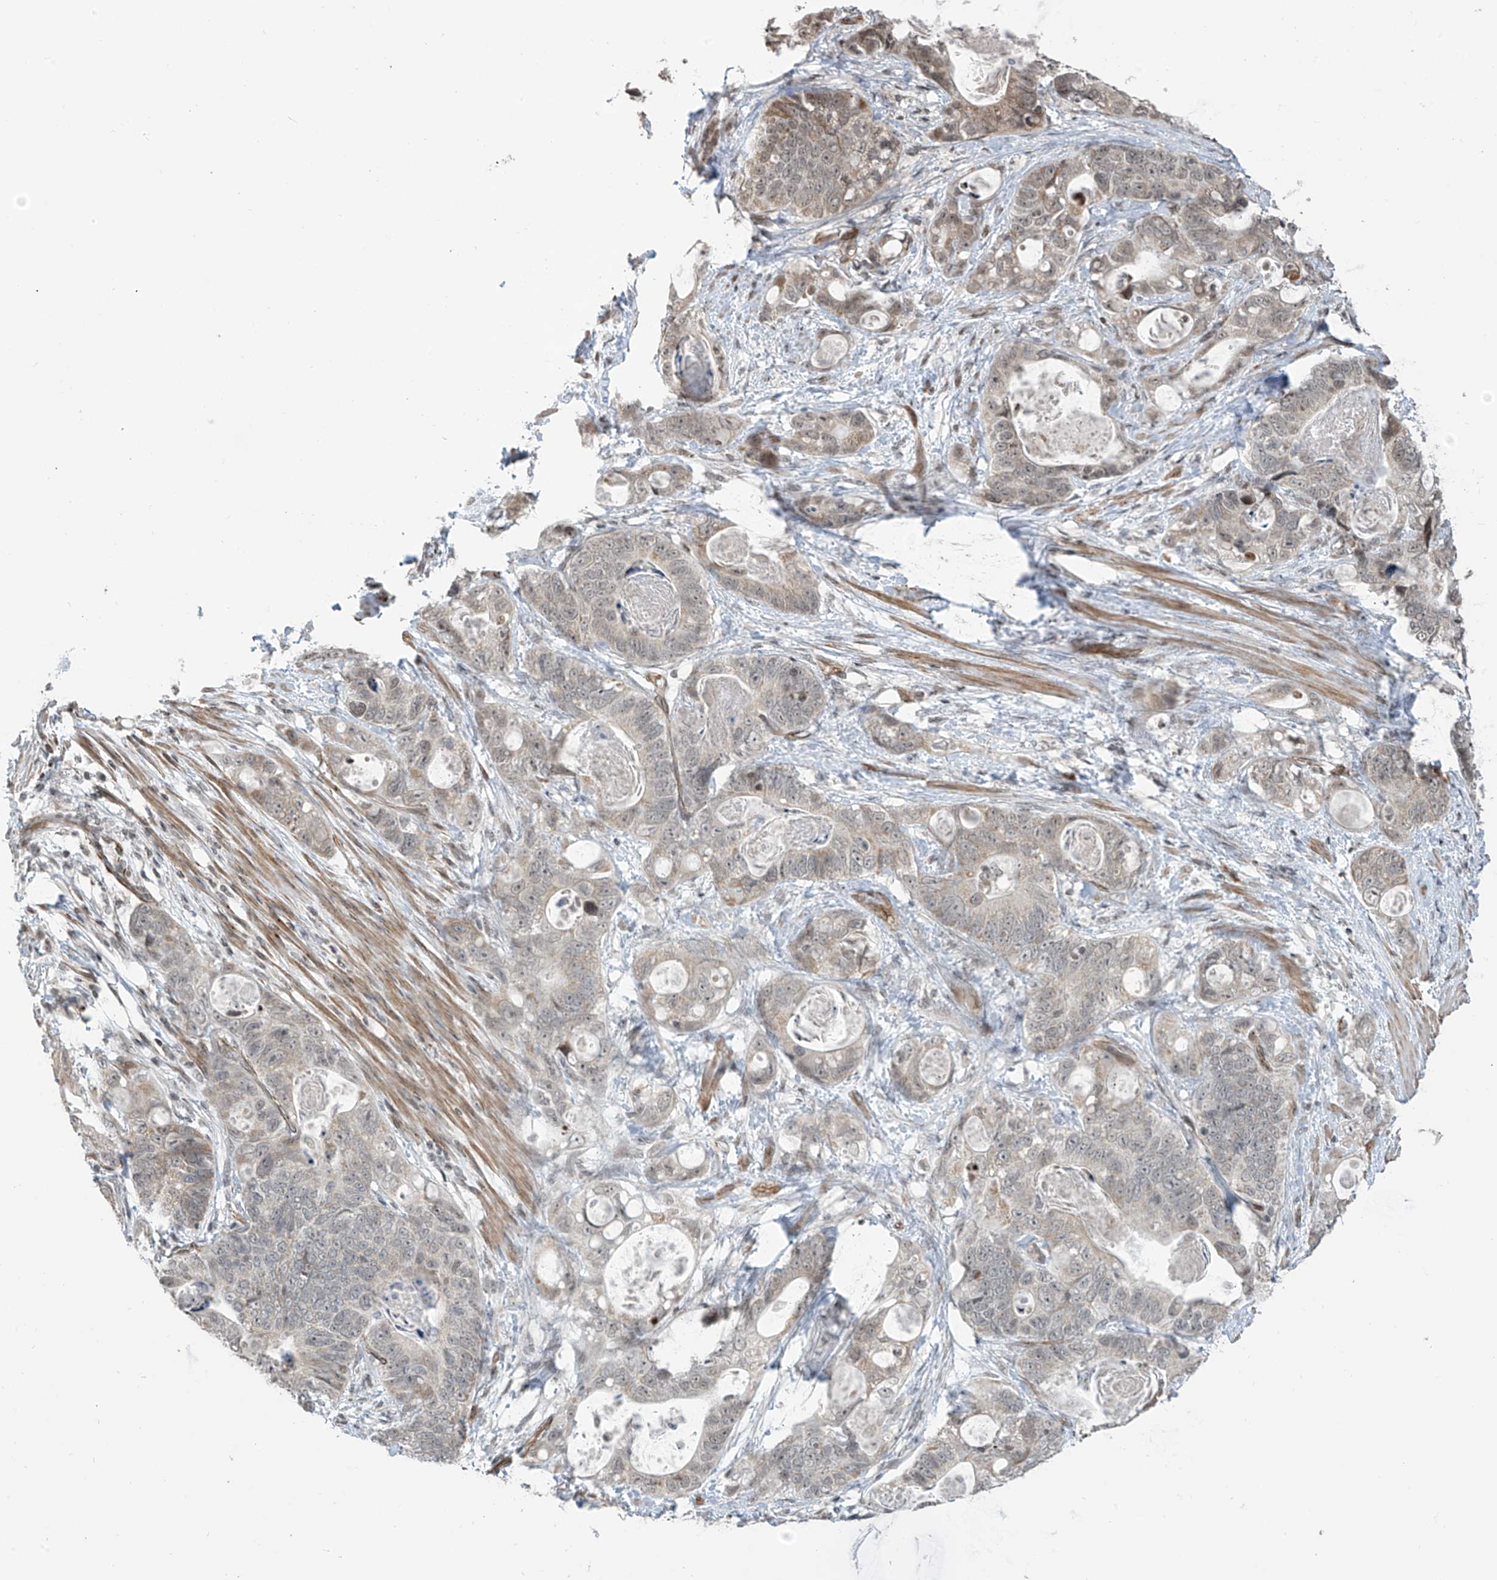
{"staining": {"intensity": "weak", "quantity": "<25%", "location": "cytoplasmic/membranous"}, "tissue": "stomach cancer", "cell_type": "Tumor cells", "image_type": "cancer", "snomed": [{"axis": "morphology", "description": "Normal tissue, NOS"}, {"axis": "morphology", "description": "Adenocarcinoma, NOS"}, {"axis": "topography", "description": "Stomach"}], "caption": "Tumor cells show no significant positivity in adenocarcinoma (stomach).", "gene": "METAP1D", "patient": {"sex": "female", "age": 89}}